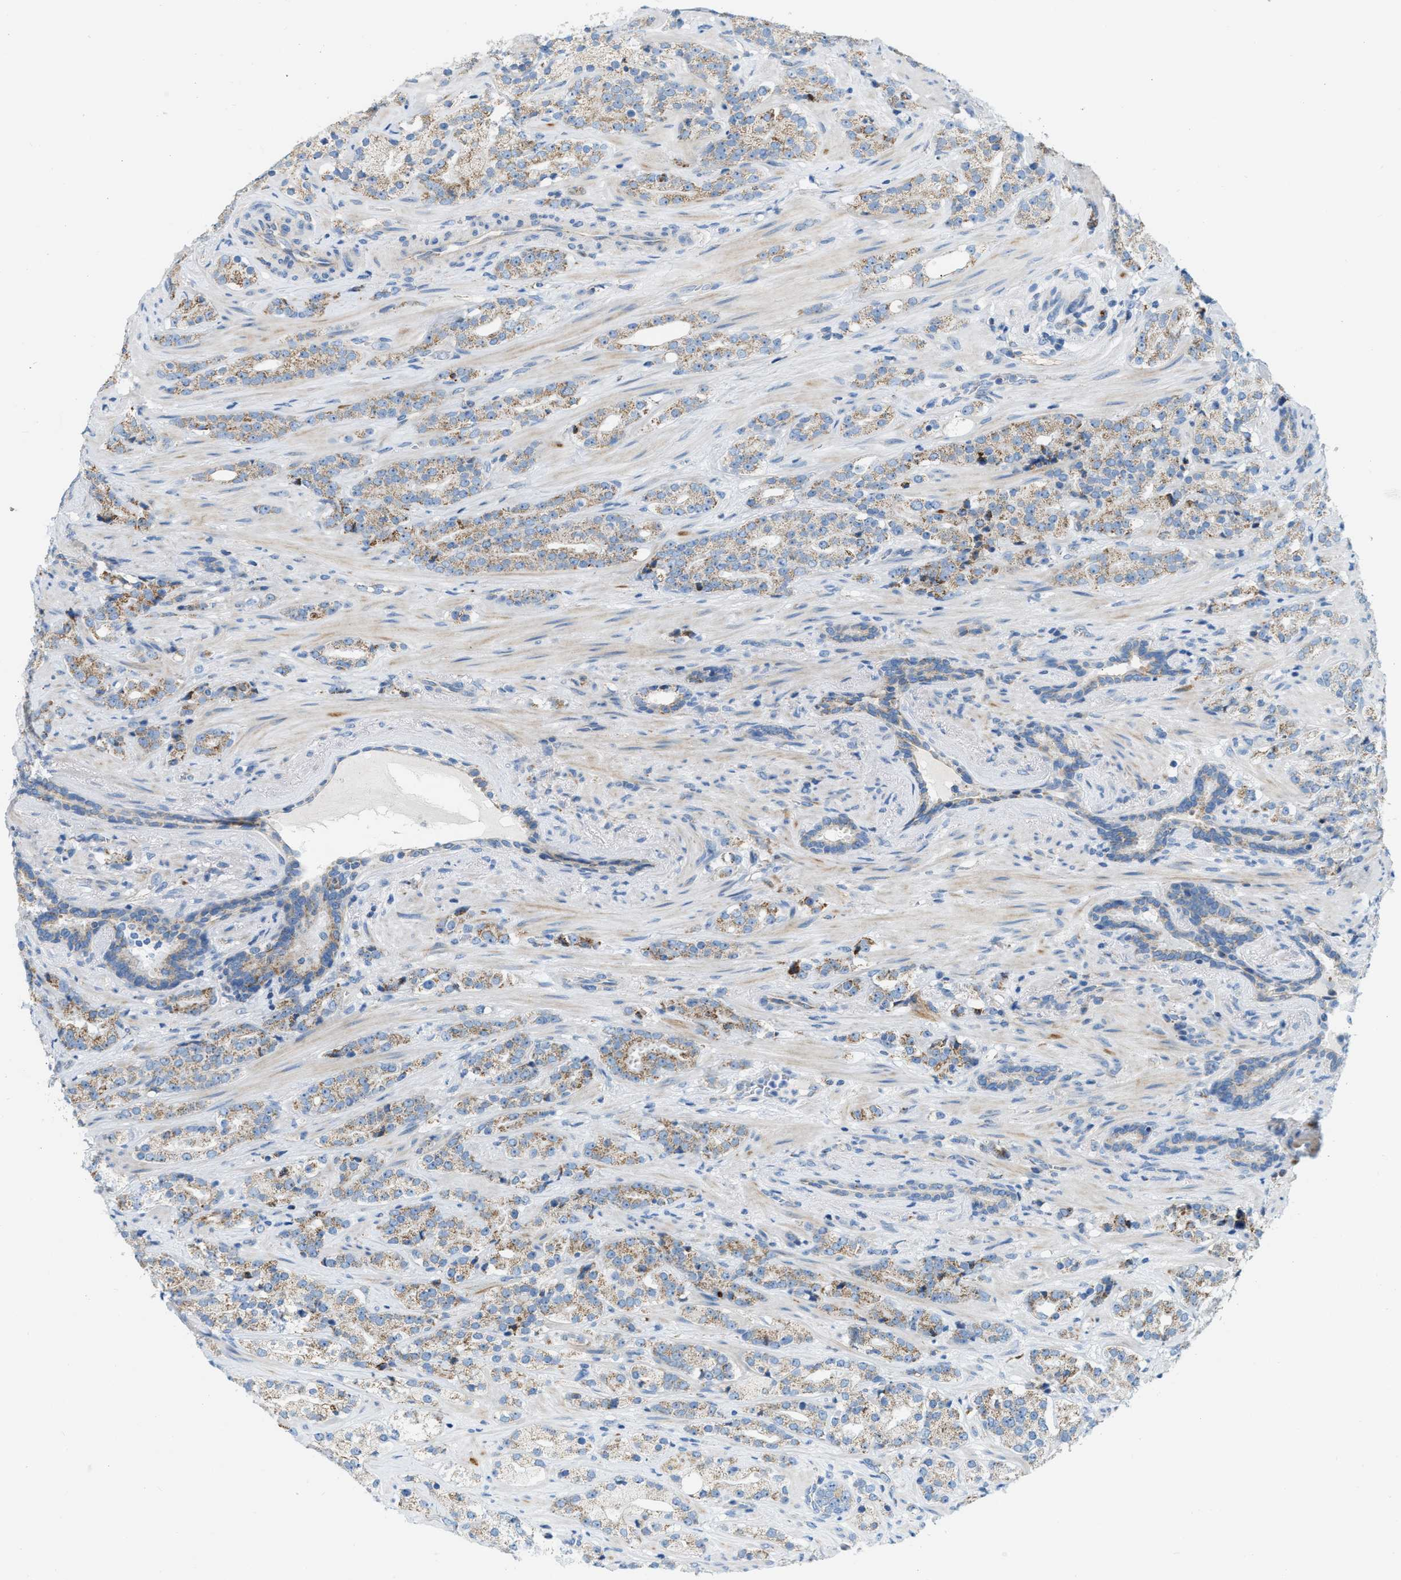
{"staining": {"intensity": "moderate", "quantity": "25%-75%", "location": "cytoplasmic/membranous"}, "tissue": "prostate cancer", "cell_type": "Tumor cells", "image_type": "cancer", "snomed": [{"axis": "morphology", "description": "Adenocarcinoma, High grade"}, {"axis": "topography", "description": "Prostate"}], "caption": "DAB immunohistochemical staining of prostate high-grade adenocarcinoma demonstrates moderate cytoplasmic/membranous protein expression in about 25%-75% of tumor cells. (DAB (3,3'-diaminobenzidine) = brown stain, brightfield microscopy at high magnification).", "gene": "JADE1", "patient": {"sex": "male", "age": 71}}